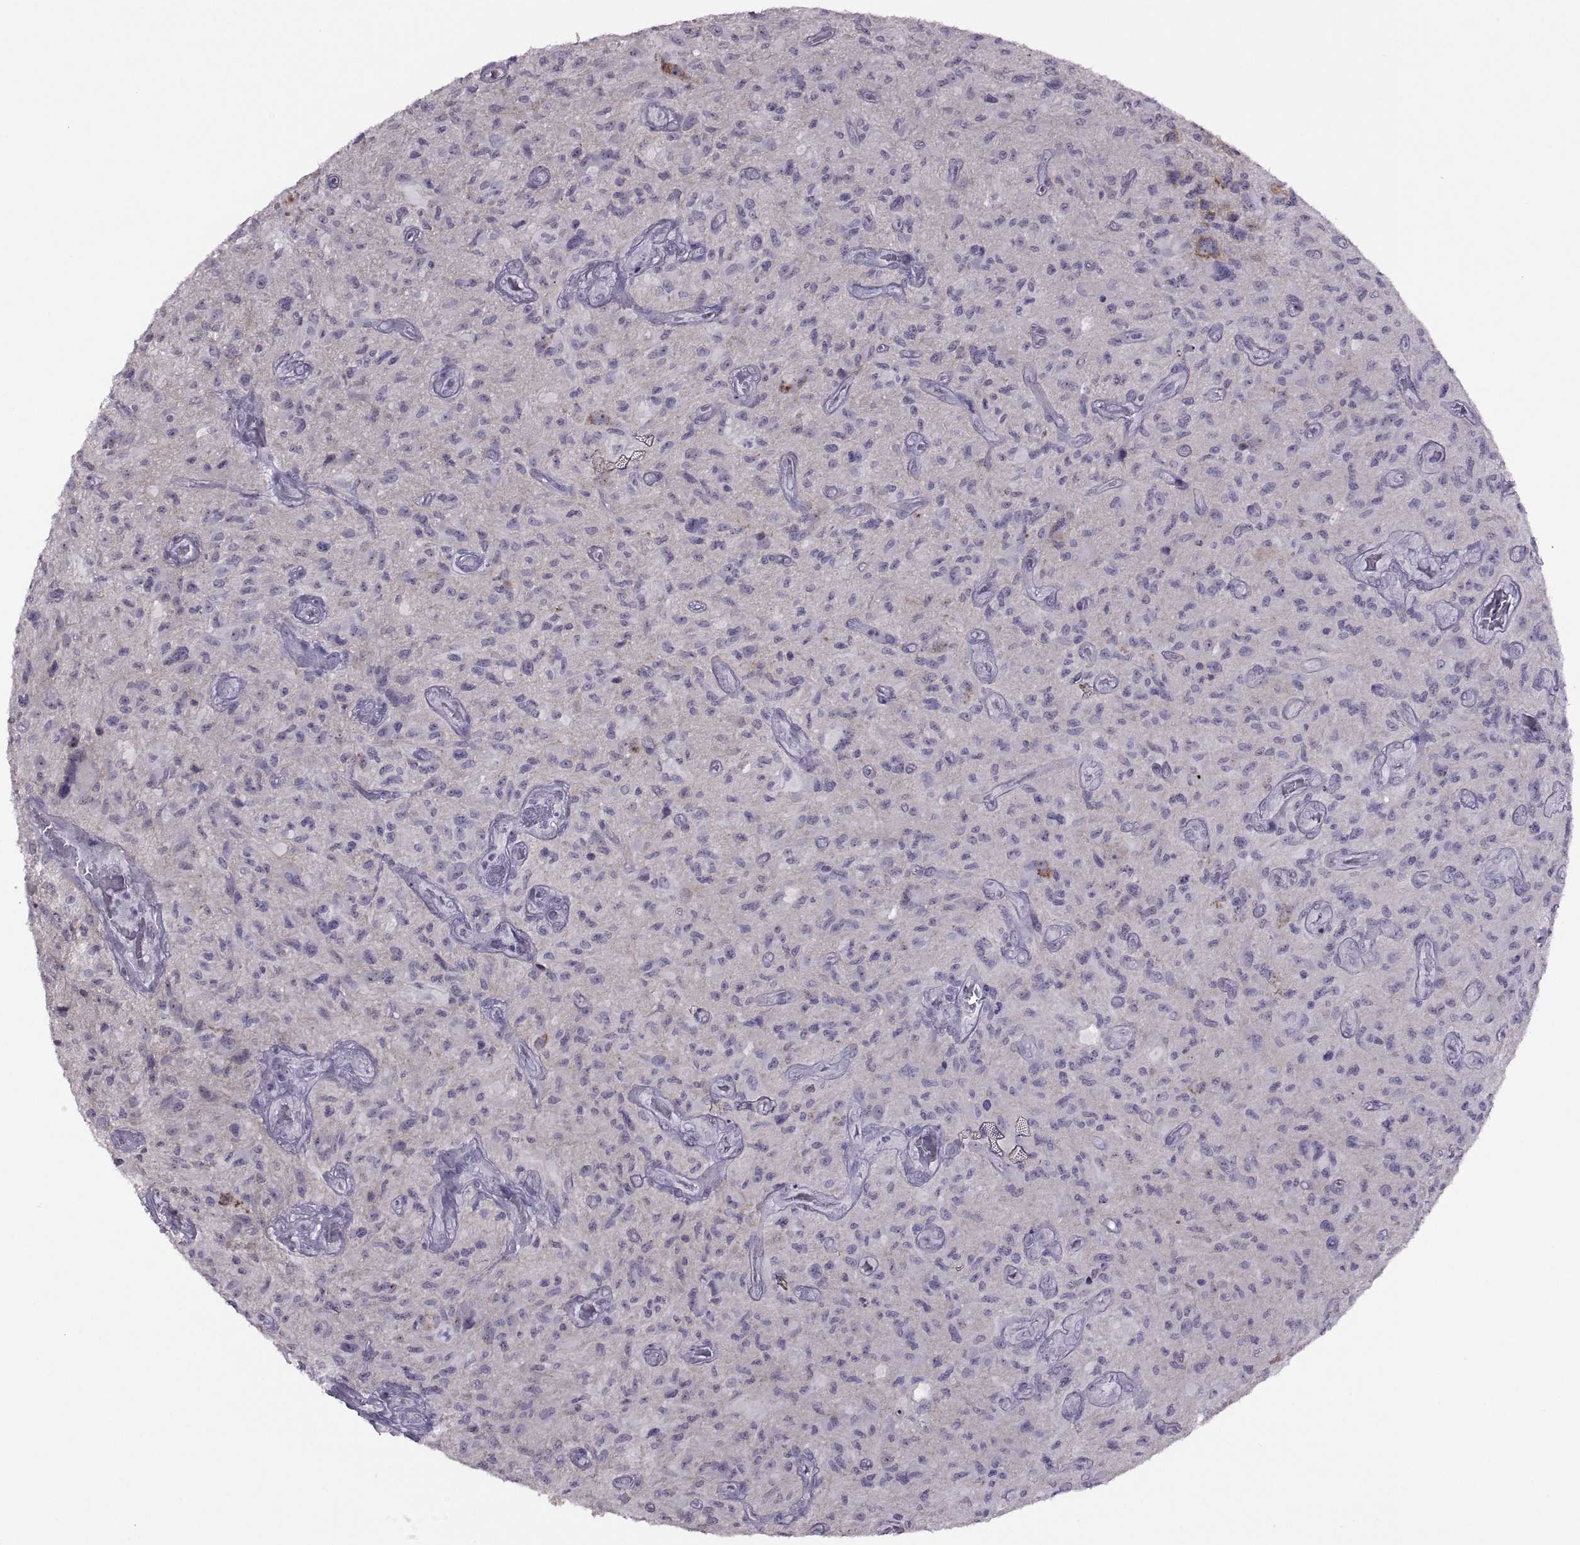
{"staining": {"intensity": "negative", "quantity": "none", "location": "none"}, "tissue": "glioma", "cell_type": "Tumor cells", "image_type": "cancer", "snomed": [{"axis": "morphology", "description": "Glioma, malignant, NOS"}, {"axis": "morphology", "description": "Glioma, malignant, High grade"}, {"axis": "topography", "description": "Brain"}], "caption": "High-grade glioma (malignant) was stained to show a protein in brown. There is no significant positivity in tumor cells.", "gene": "ASIC2", "patient": {"sex": "female", "age": 71}}